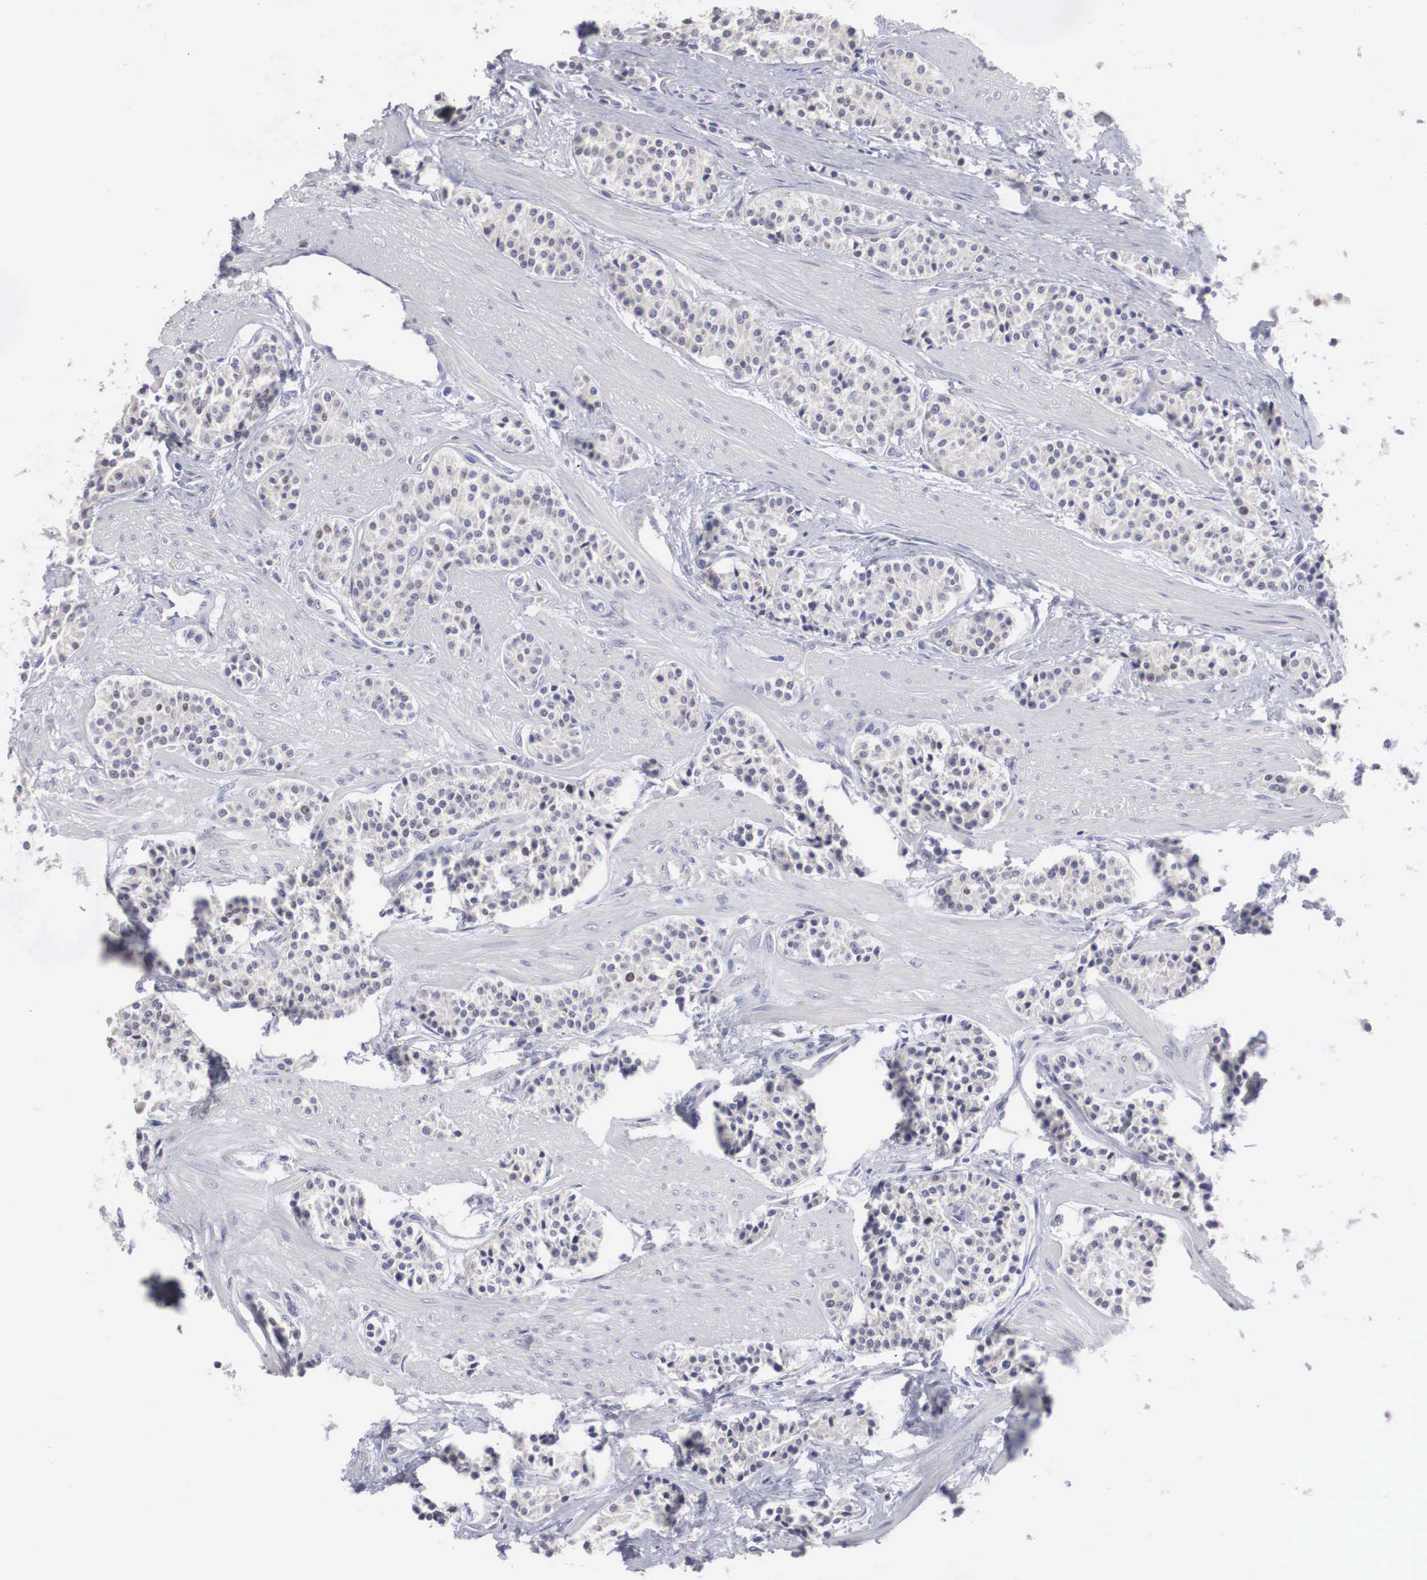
{"staining": {"intensity": "weak", "quantity": "<25%", "location": "nuclear"}, "tissue": "carcinoid", "cell_type": "Tumor cells", "image_type": "cancer", "snomed": [{"axis": "morphology", "description": "Carcinoid, malignant, NOS"}, {"axis": "topography", "description": "Stomach"}], "caption": "This is an immunohistochemistry (IHC) histopathology image of human malignant carcinoid. There is no expression in tumor cells.", "gene": "HMOX1", "patient": {"sex": "female", "age": 76}}